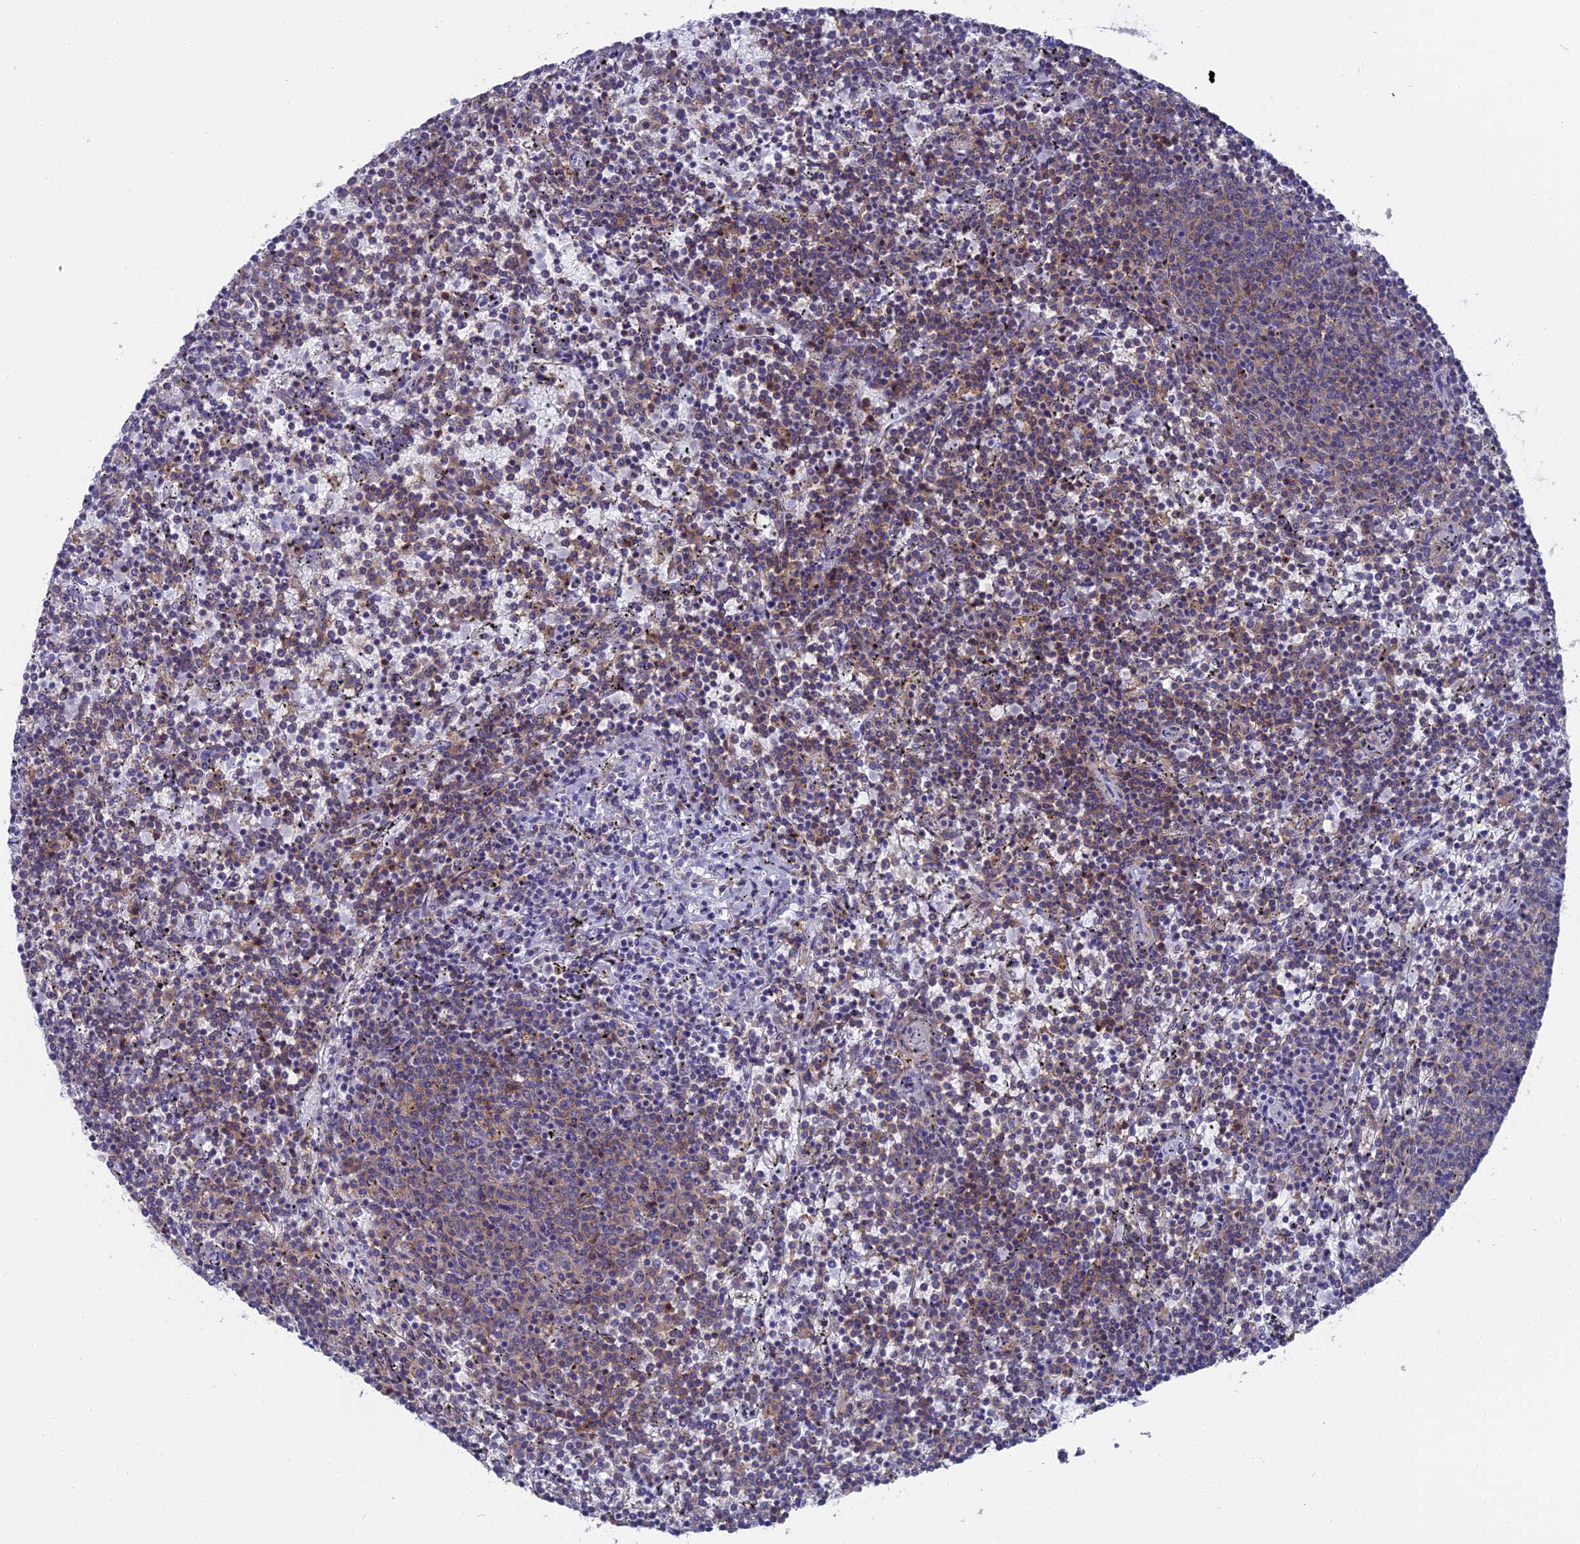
{"staining": {"intensity": "weak", "quantity": "25%-75%", "location": "cytoplasmic/membranous"}, "tissue": "lymphoma", "cell_type": "Tumor cells", "image_type": "cancer", "snomed": [{"axis": "morphology", "description": "Malignant lymphoma, non-Hodgkin's type, Low grade"}, {"axis": "topography", "description": "Spleen"}], "caption": "Immunohistochemical staining of human lymphoma demonstrates weak cytoplasmic/membranous protein positivity in approximately 25%-75% of tumor cells.", "gene": "DTWD1", "patient": {"sex": "female", "age": 50}}